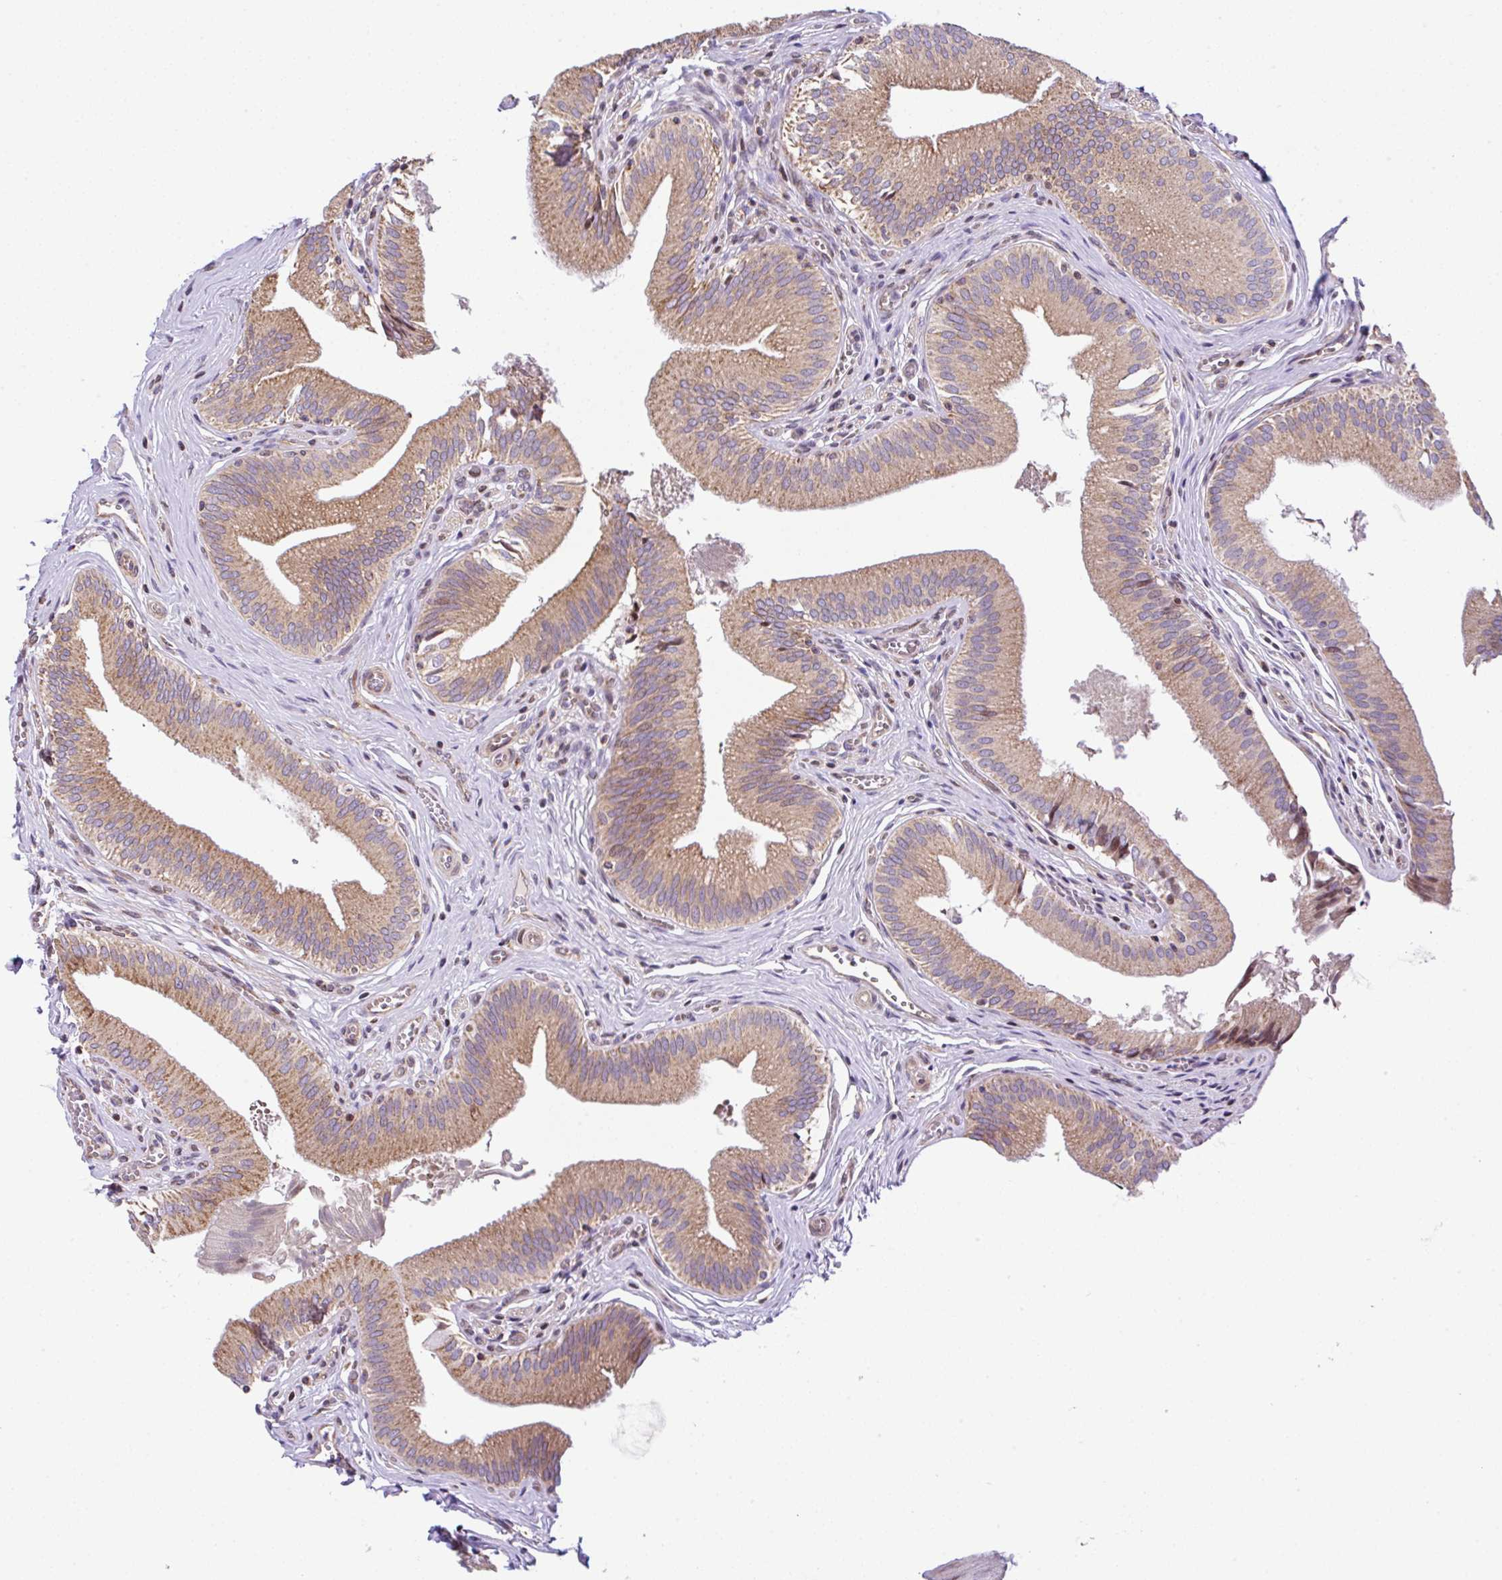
{"staining": {"intensity": "moderate", "quantity": ">75%", "location": "cytoplasmic/membranous"}, "tissue": "gallbladder", "cell_type": "Glandular cells", "image_type": "normal", "snomed": [{"axis": "morphology", "description": "Normal tissue, NOS"}, {"axis": "topography", "description": "Gallbladder"}], "caption": "High-power microscopy captured an IHC histopathology image of normal gallbladder, revealing moderate cytoplasmic/membranous expression in approximately >75% of glandular cells.", "gene": "FIGNL1", "patient": {"sex": "male", "age": 17}}